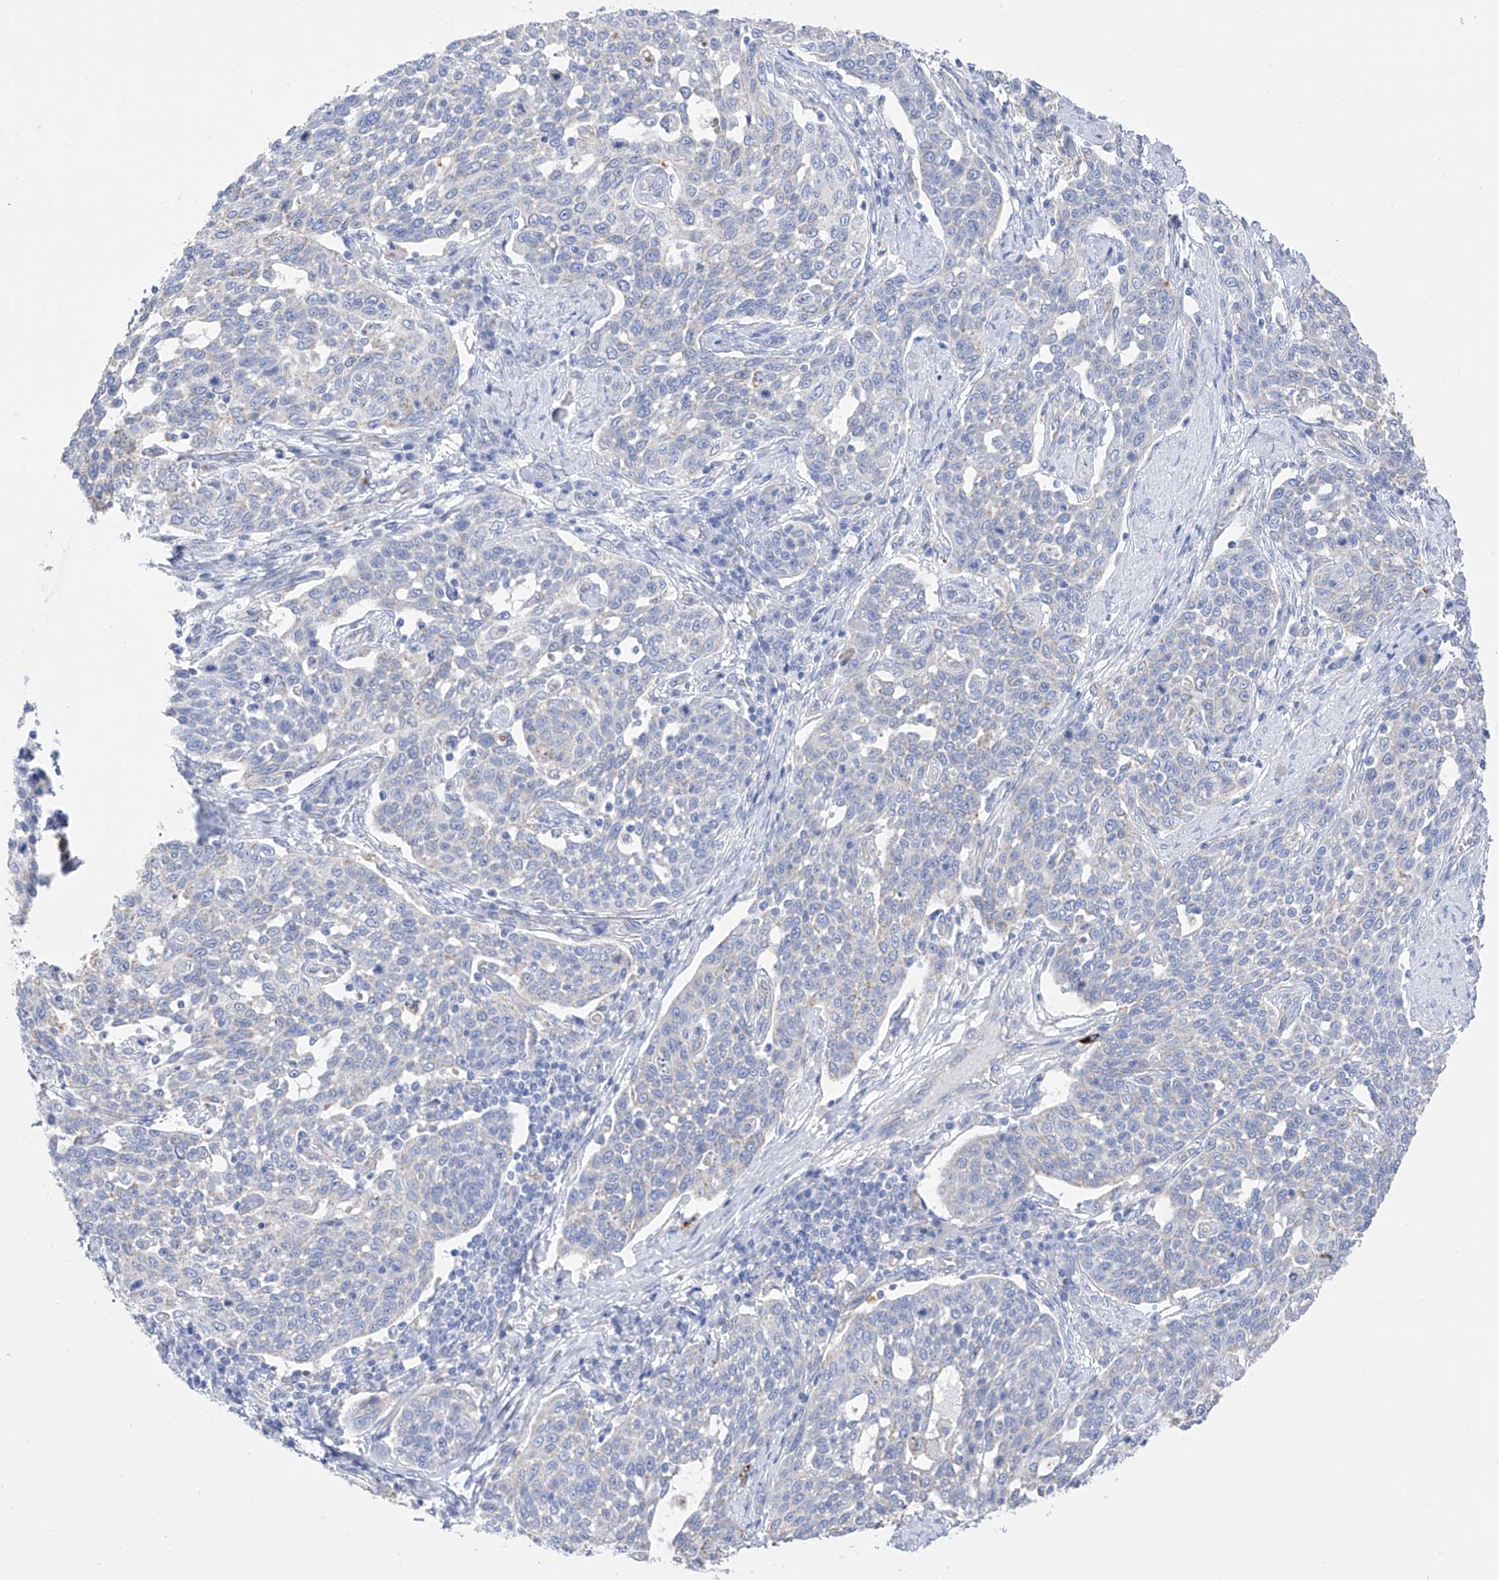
{"staining": {"intensity": "negative", "quantity": "none", "location": "none"}, "tissue": "cervical cancer", "cell_type": "Tumor cells", "image_type": "cancer", "snomed": [{"axis": "morphology", "description": "Squamous cell carcinoma, NOS"}, {"axis": "topography", "description": "Cervix"}], "caption": "Immunohistochemistry image of neoplastic tissue: human cervical squamous cell carcinoma stained with DAB (3,3'-diaminobenzidine) demonstrates no significant protein positivity in tumor cells. The staining is performed using DAB (3,3'-diaminobenzidine) brown chromogen with nuclei counter-stained in using hematoxylin.", "gene": "ZNF653", "patient": {"sex": "female", "age": 34}}